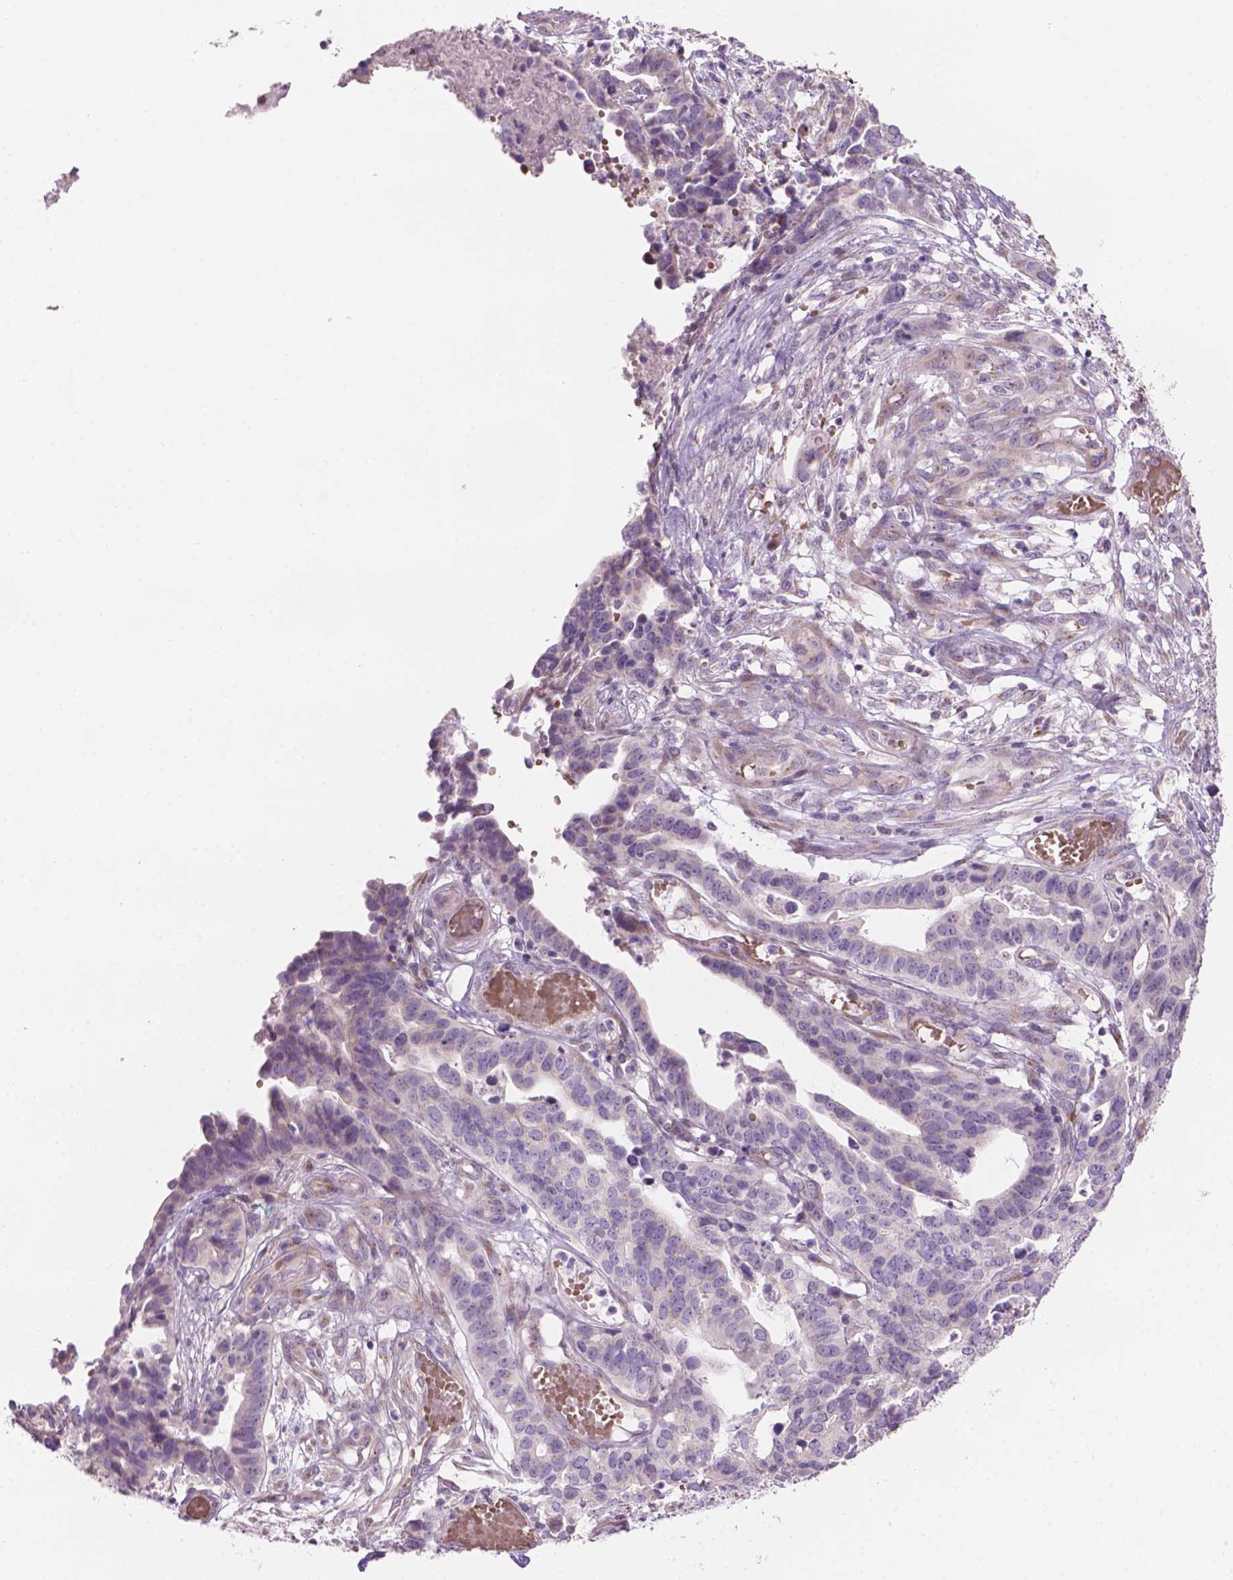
{"staining": {"intensity": "moderate", "quantity": "<25%", "location": "nuclear"}, "tissue": "stomach cancer", "cell_type": "Tumor cells", "image_type": "cancer", "snomed": [{"axis": "morphology", "description": "Adenocarcinoma, NOS"}, {"axis": "topography", "description": "Stomach, upper"}], "caption": "The histopathology image exhibits immunohistochemical staining of stomach cancer. There is moderate nuclear positivity is appreciated in about <25% of tumor cells.", "gene": "IFFO1", "patient": {"sex": "female", "age": 67}}